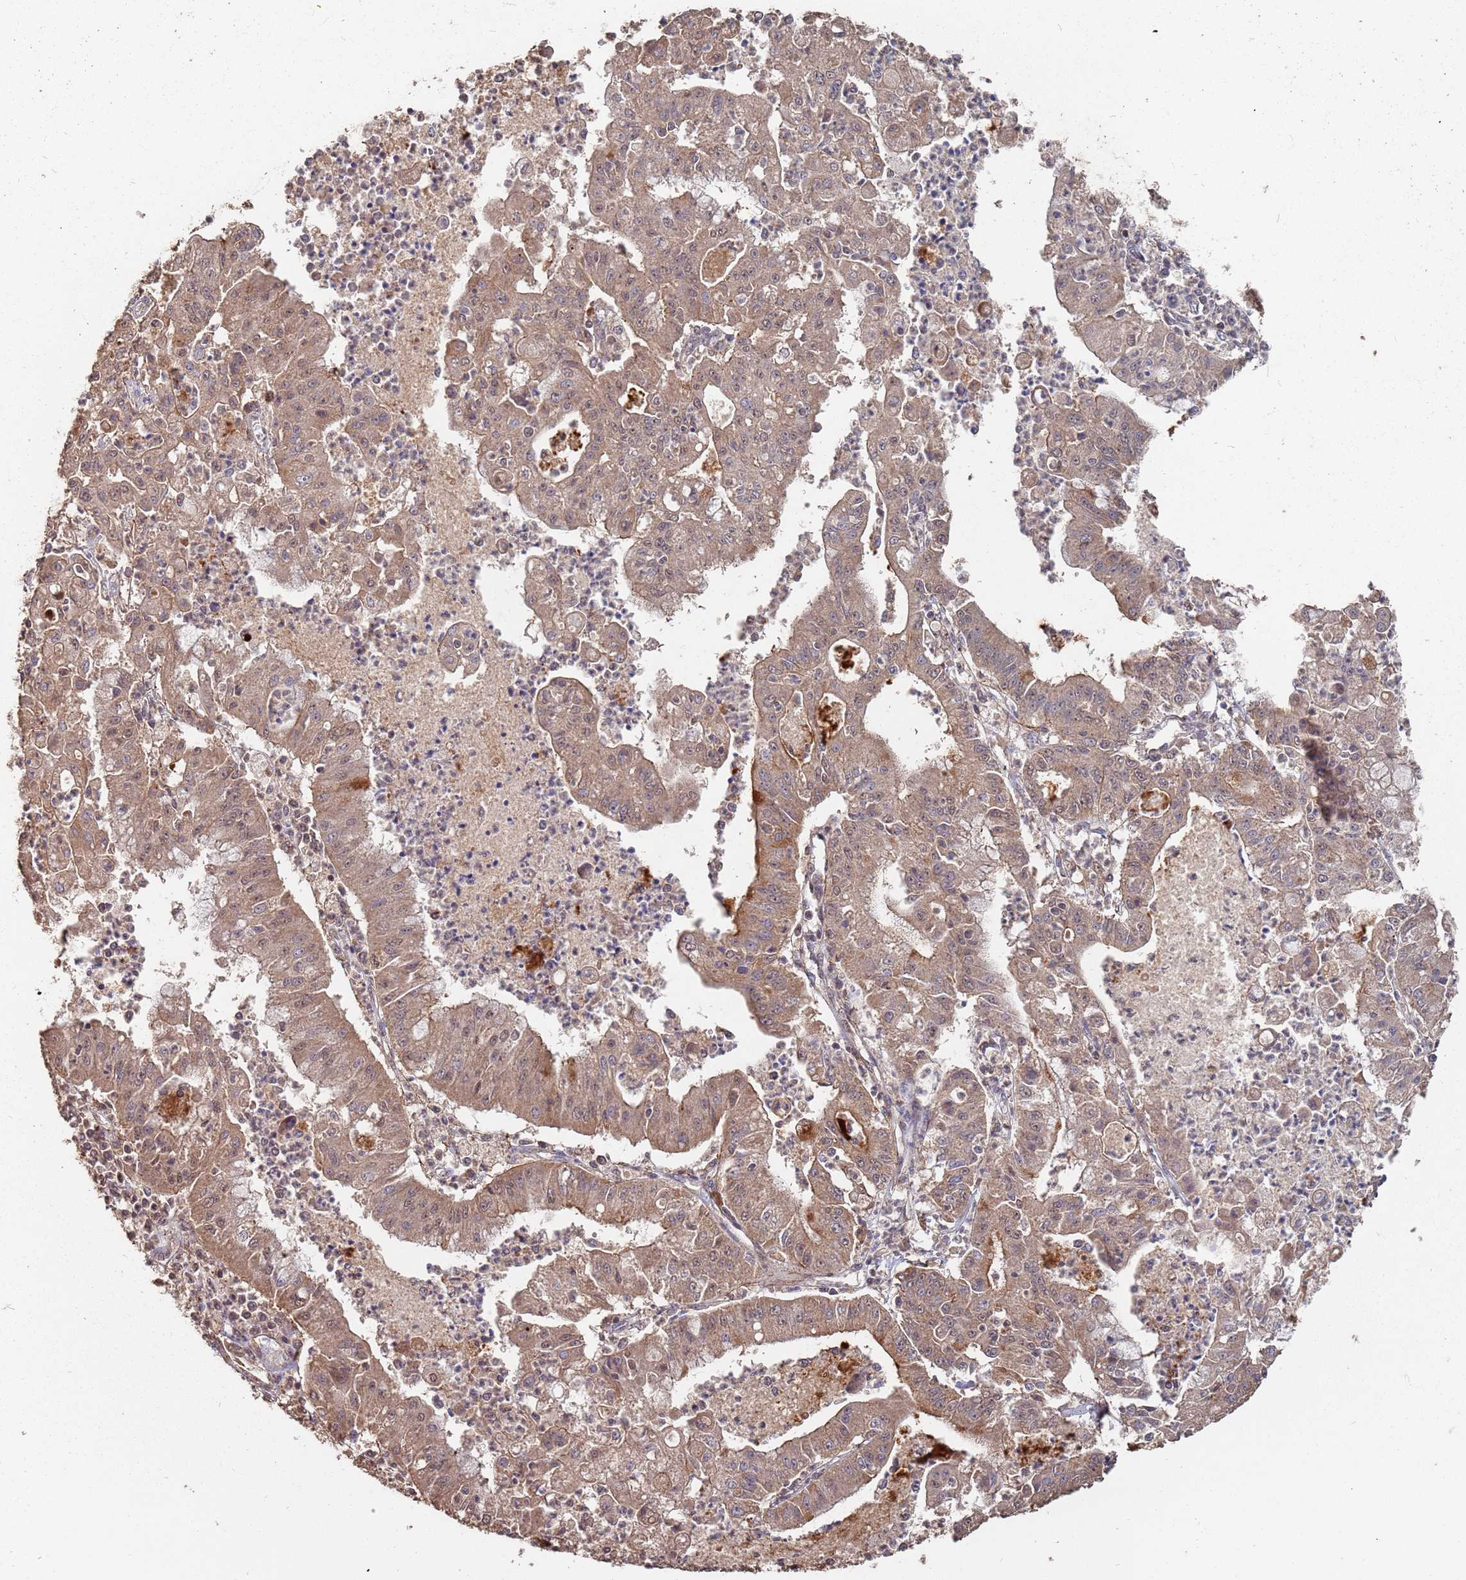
{"staining": {"intensity": "moderate", "quantity": ">75%", "location": "cytoplasmic/membranous"}, "tissue": "ovarian cancer", "cell_type": "Tumor cells", "image_type": "cancer", "snomed": [{"axis": "morphology", "description": "Cystadenocarcinoma, mucinous, NOS"}, {"axis": "topography", "description": "Ovary"}], "caption": "Ovarian mucinous cystadenocarcinoma stained with DAB IHC shows medium levels of moderate cytoplasmic/membranous positivity in about >75% of tumor cells.", "gene": "PRORP", "patient": {"sex": "female", "age": 70}}